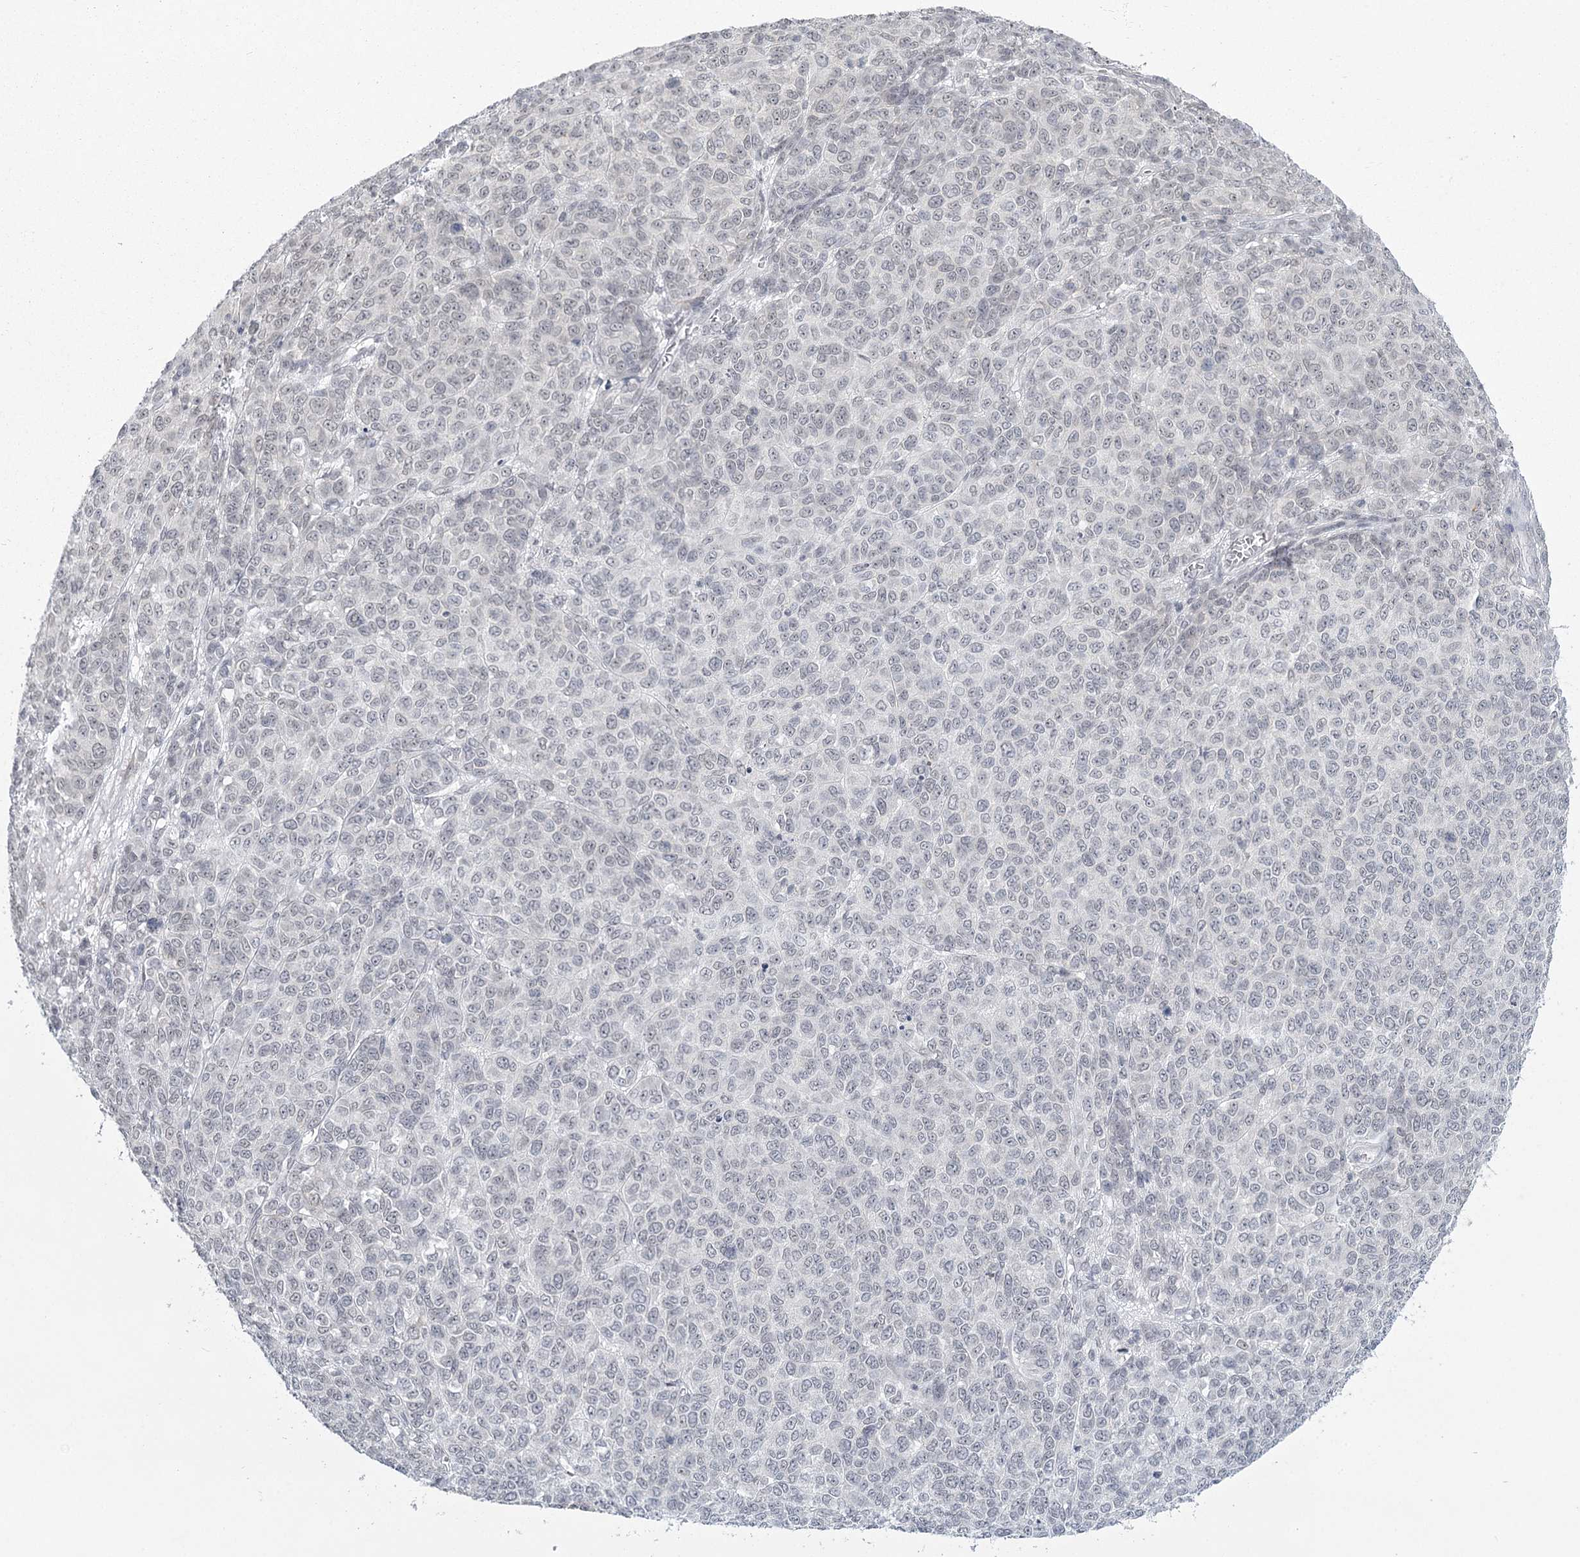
{"staining": {"intensity": "moderate", "quantity": "<25%", "location": "cytoplasmic/membranous"}, "tissue": "melanoma", "cell_type": "Tumor cells", "image_type": "cancer", "snomed": [{"axis": "morphology", "description": "Malignant melanoma, NOS"}, {"axis": "topography", "description": "Skin"}], "caption": "This is a histology image of immunohistochemistry (IHC) staining of malignant melanoma, which shows moderate staining in the cytoplasmic/membranous of tumor cells.", "gene": "TMEM70", "patient": {"sex": "male", "age": 49}}